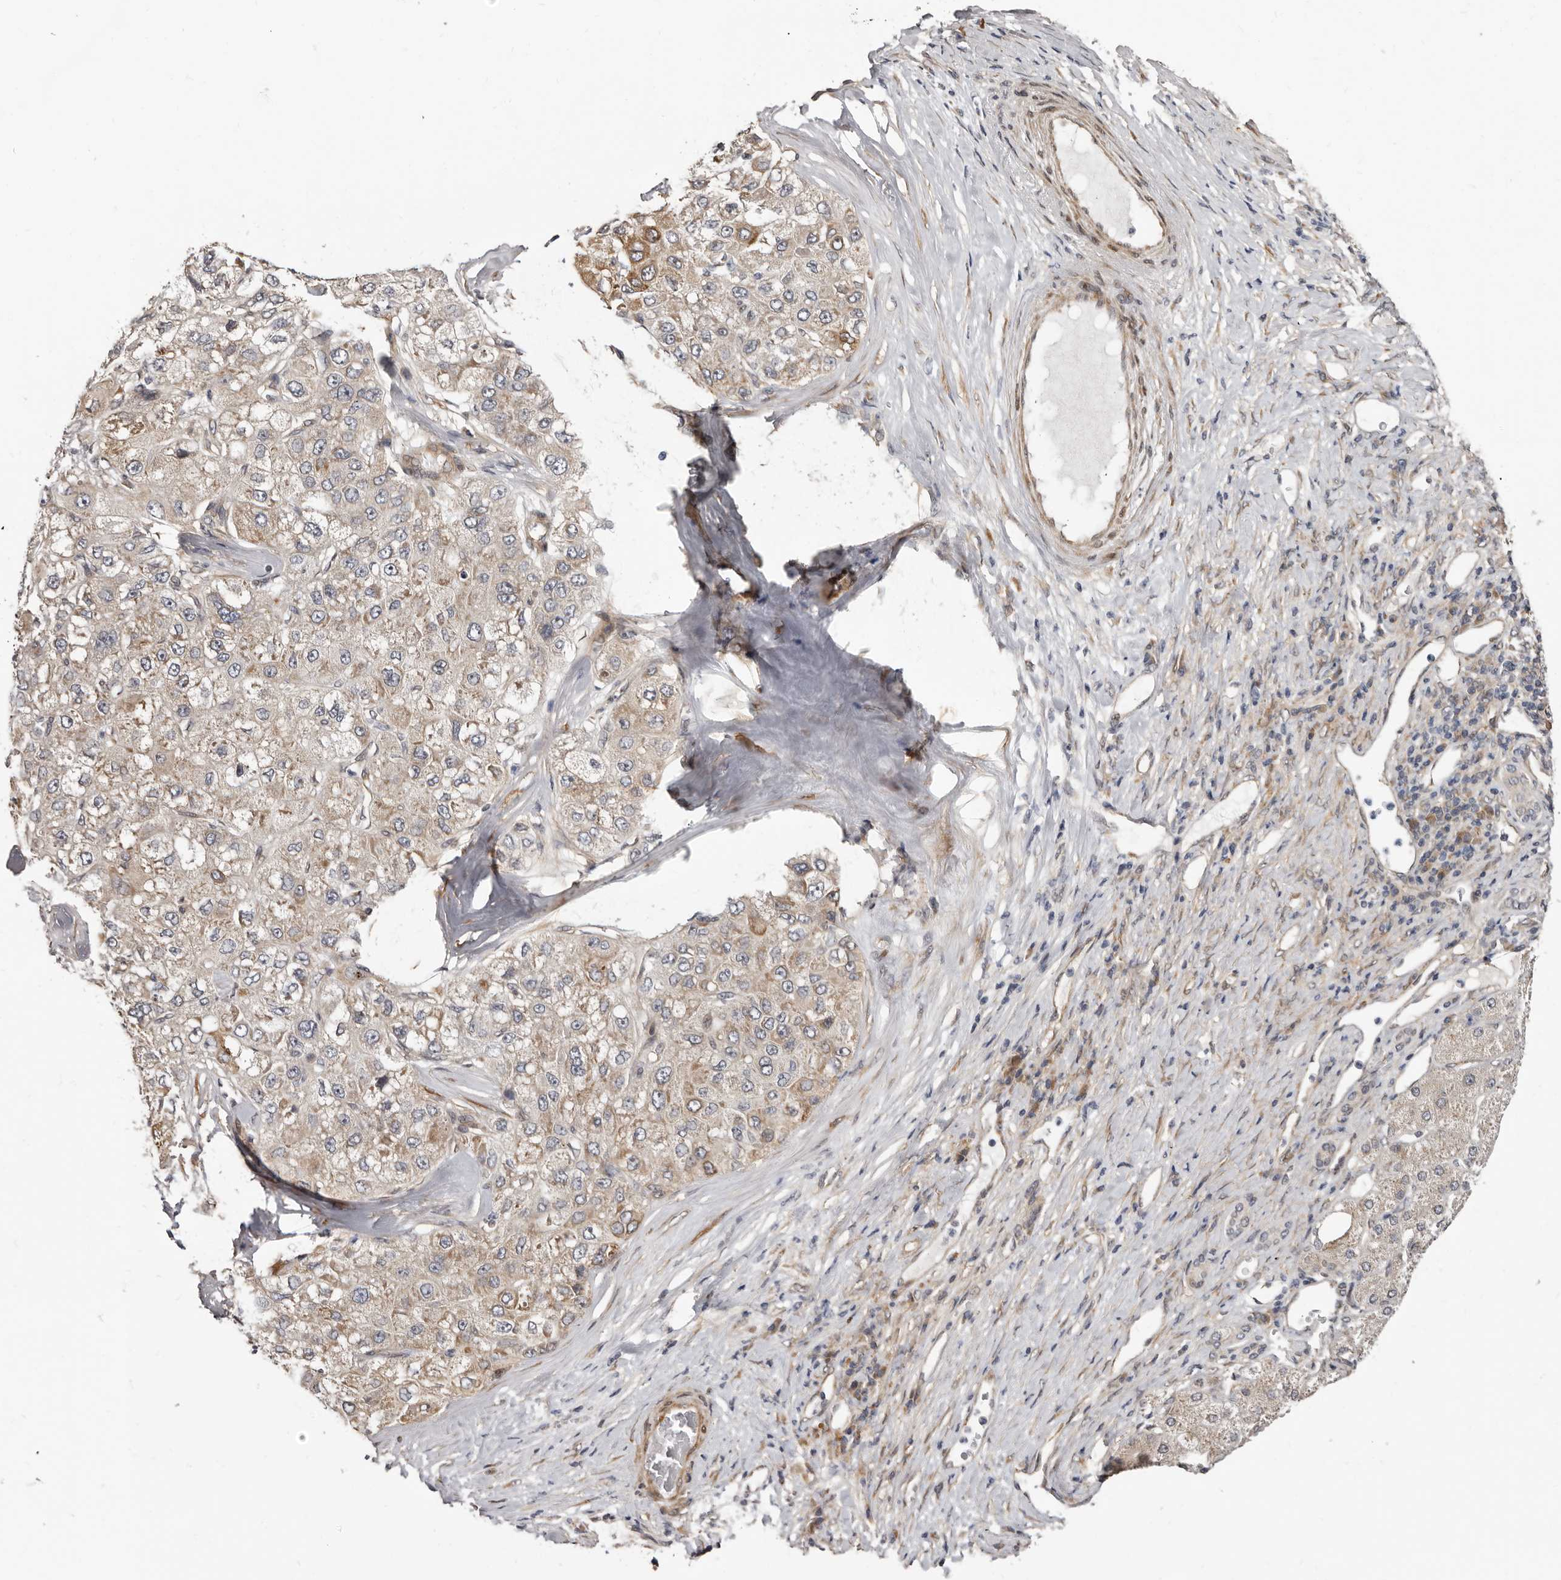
{"staining": {"intensity": "moderate", "quantity": ">75%", "location": "cytoplasmic/membranous"}, "tissue": "liver cancer", "cell_type": "Tumor cells", "image_type": "cancer", "snomed": [{"axis": "morphology", "description": "Carcinoma, Hepatocellular, NOS"}, {"axis": "topography", "description": "Liver"}], "caption": "Immunohistochemical staining of liver cancer demonstrates moderate cytoplasmic/membranous protein staining in about >75% of tumor cells. (Stains: DAB (3,3'-diaminobenzidine) in brown, nuclei in blue, Microscopy: brightfield microscopy at high magnification).", "gene": "SBDS", "patient": {"sex": "male", "age": 80}}